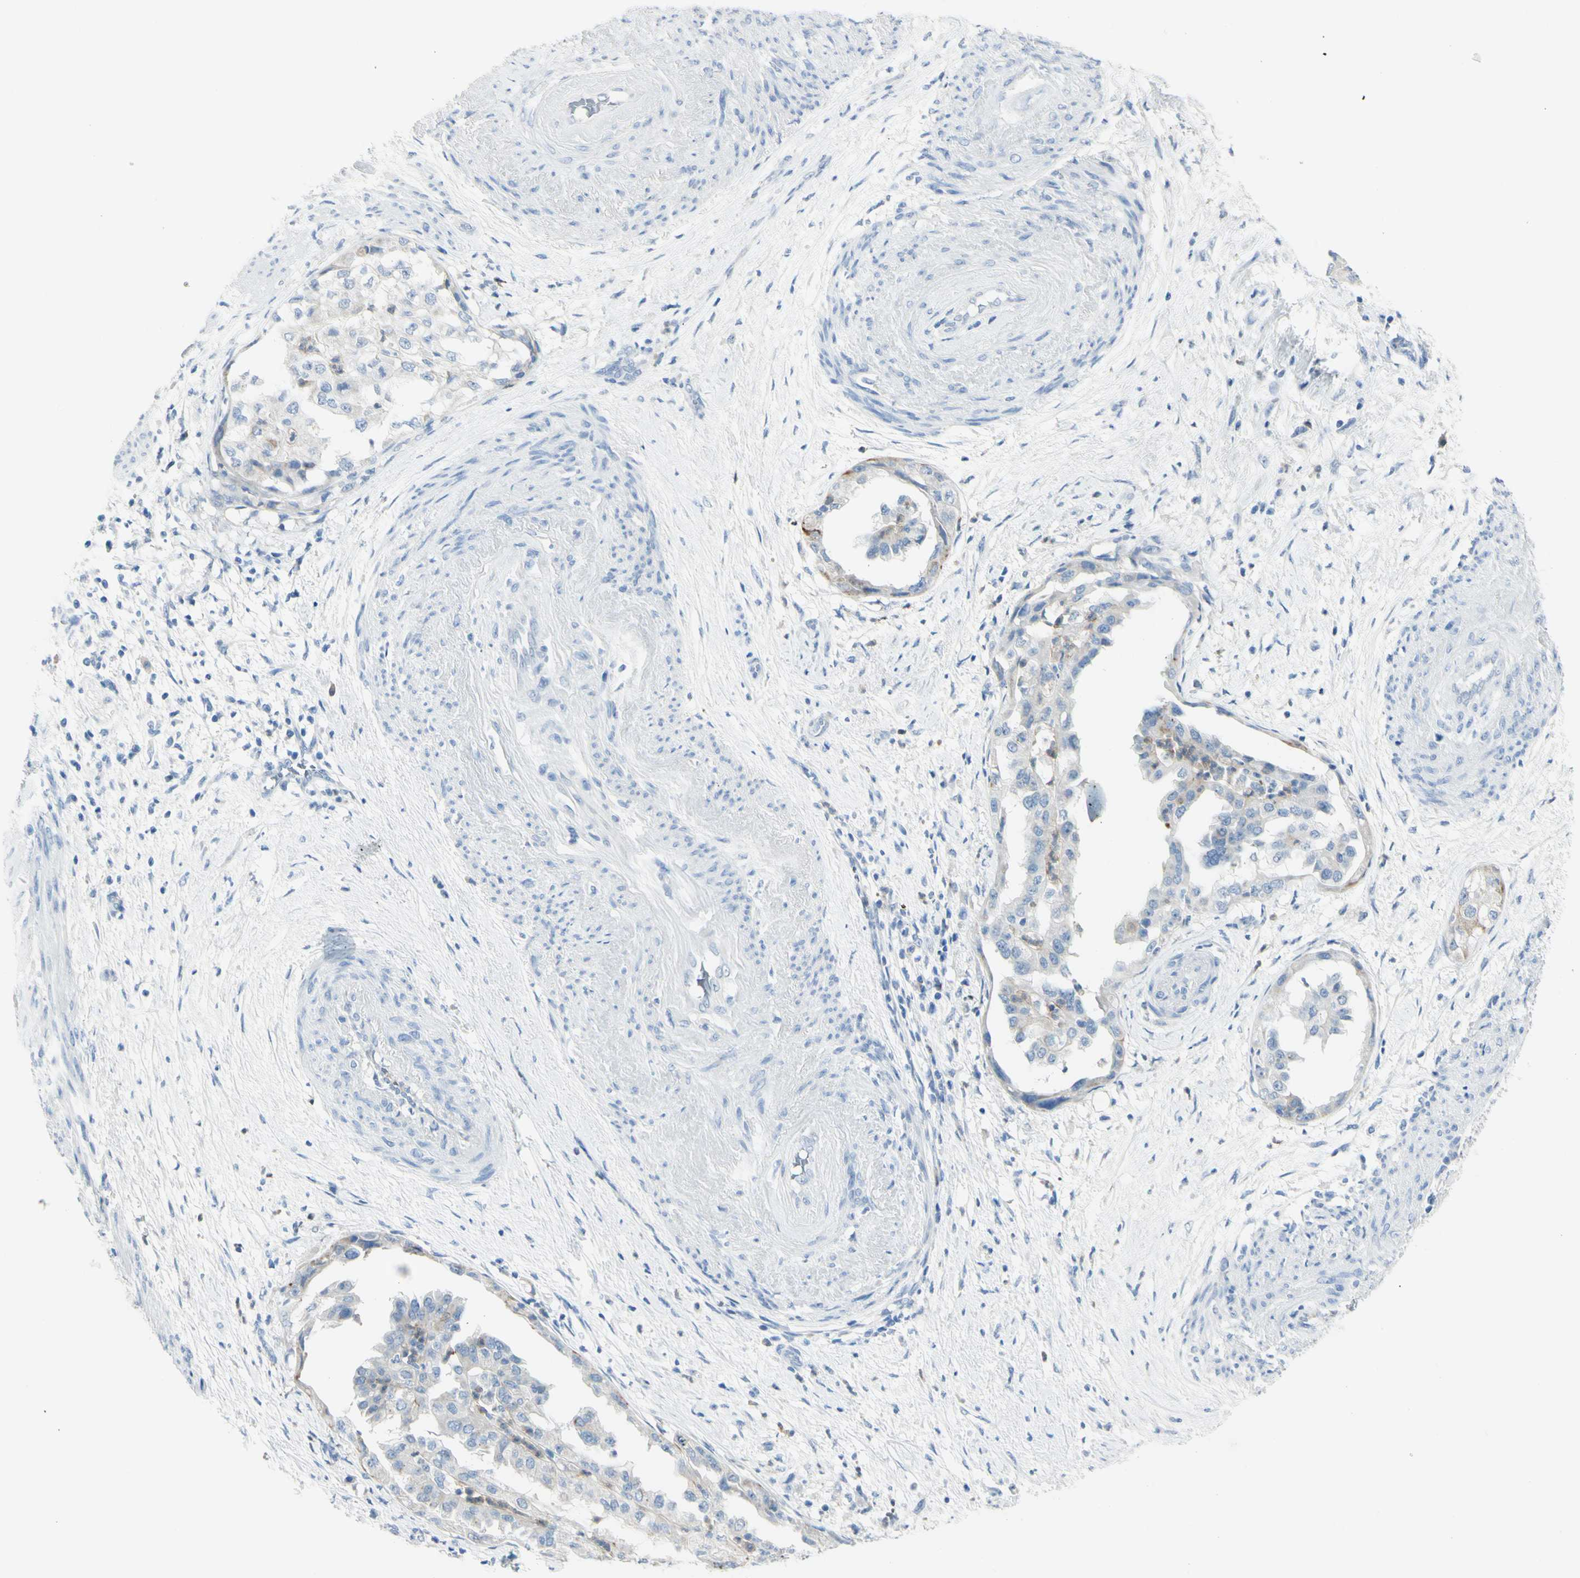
{"staining": {"intensity": "weak", "quantity": "<25%", "location": "cytoplasmic/membranous"}, "tissue": "endometrial cancer", "cell_type": "Tumor cells", "image_type": "cancer", "snomed": [{"axis": "morphology", "description": "Adenocarcinoma, NOS"}, {"axis": "topography", "description": "Endometrium"}], "caption": "This is a photomicrograph of immunohistochemistry staining of endometrial cancer, which shows no staining in tumor cells.", "gene": "ZNF557", "patient": {"sex": "female", "age": 85}}